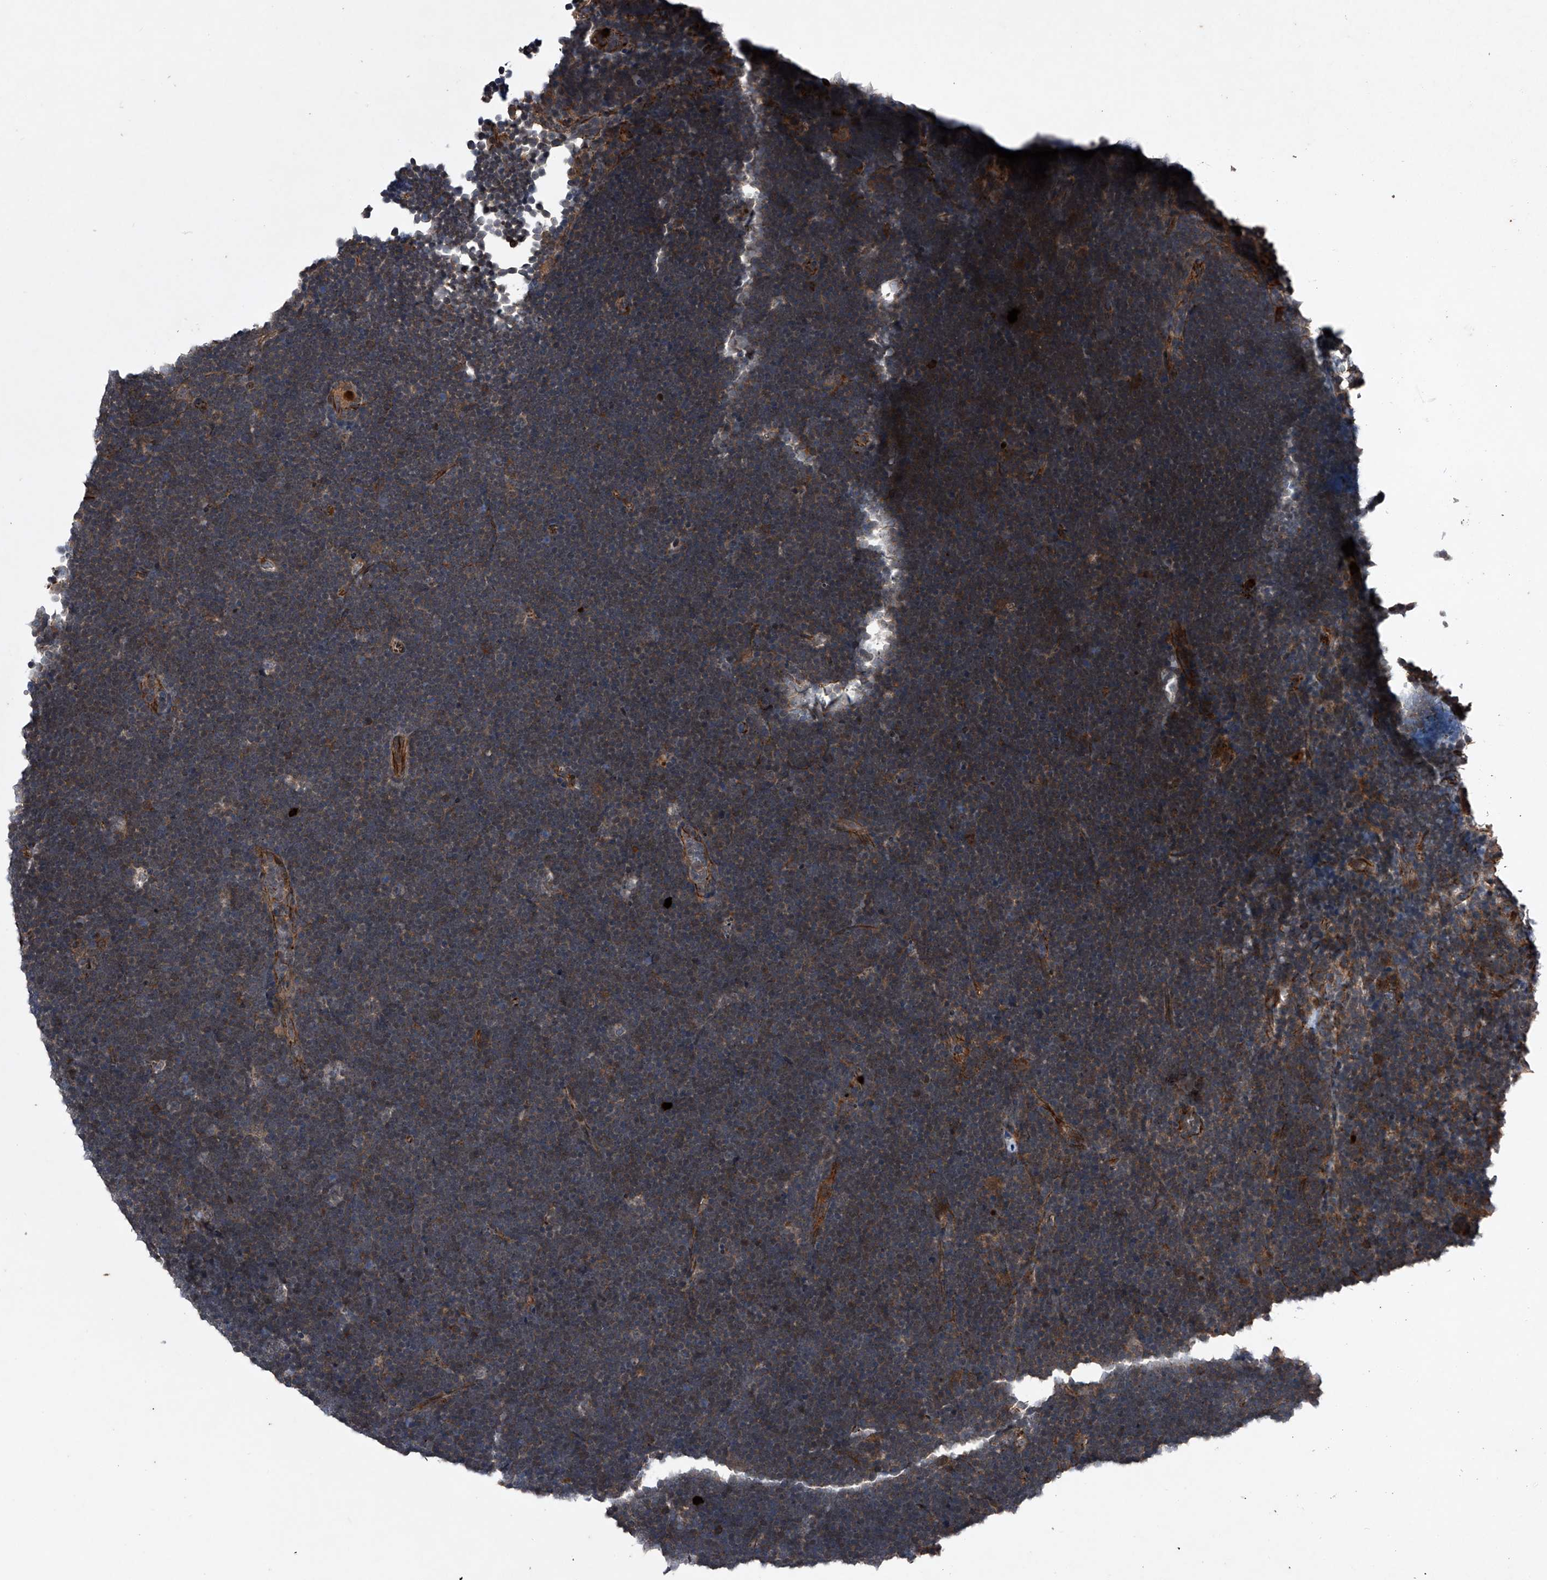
{"staining": {"intensity": "weak", "quantity": "25%-75%", "location": "cytoplasmic/membranous"}, "tissue": "lymphoma", "cell_type": "Tumor cells", "image_type": "cancer", "snomed": [{"axis": "morphology", "description": "Malignant lymphoma, non-Hodgkin's type, High grade"}, {"axis": "topography", "description": "Lymph node"}], "caption": "The immunohistochemical stain highlights weak cytoplasmic/membranous expression in tumor cells of high-grade malignant lymphoma, non-Hodgkin's type tissue.", "gene": "MAPKAP1", "patient": {"sex": "male", "age": 13}}